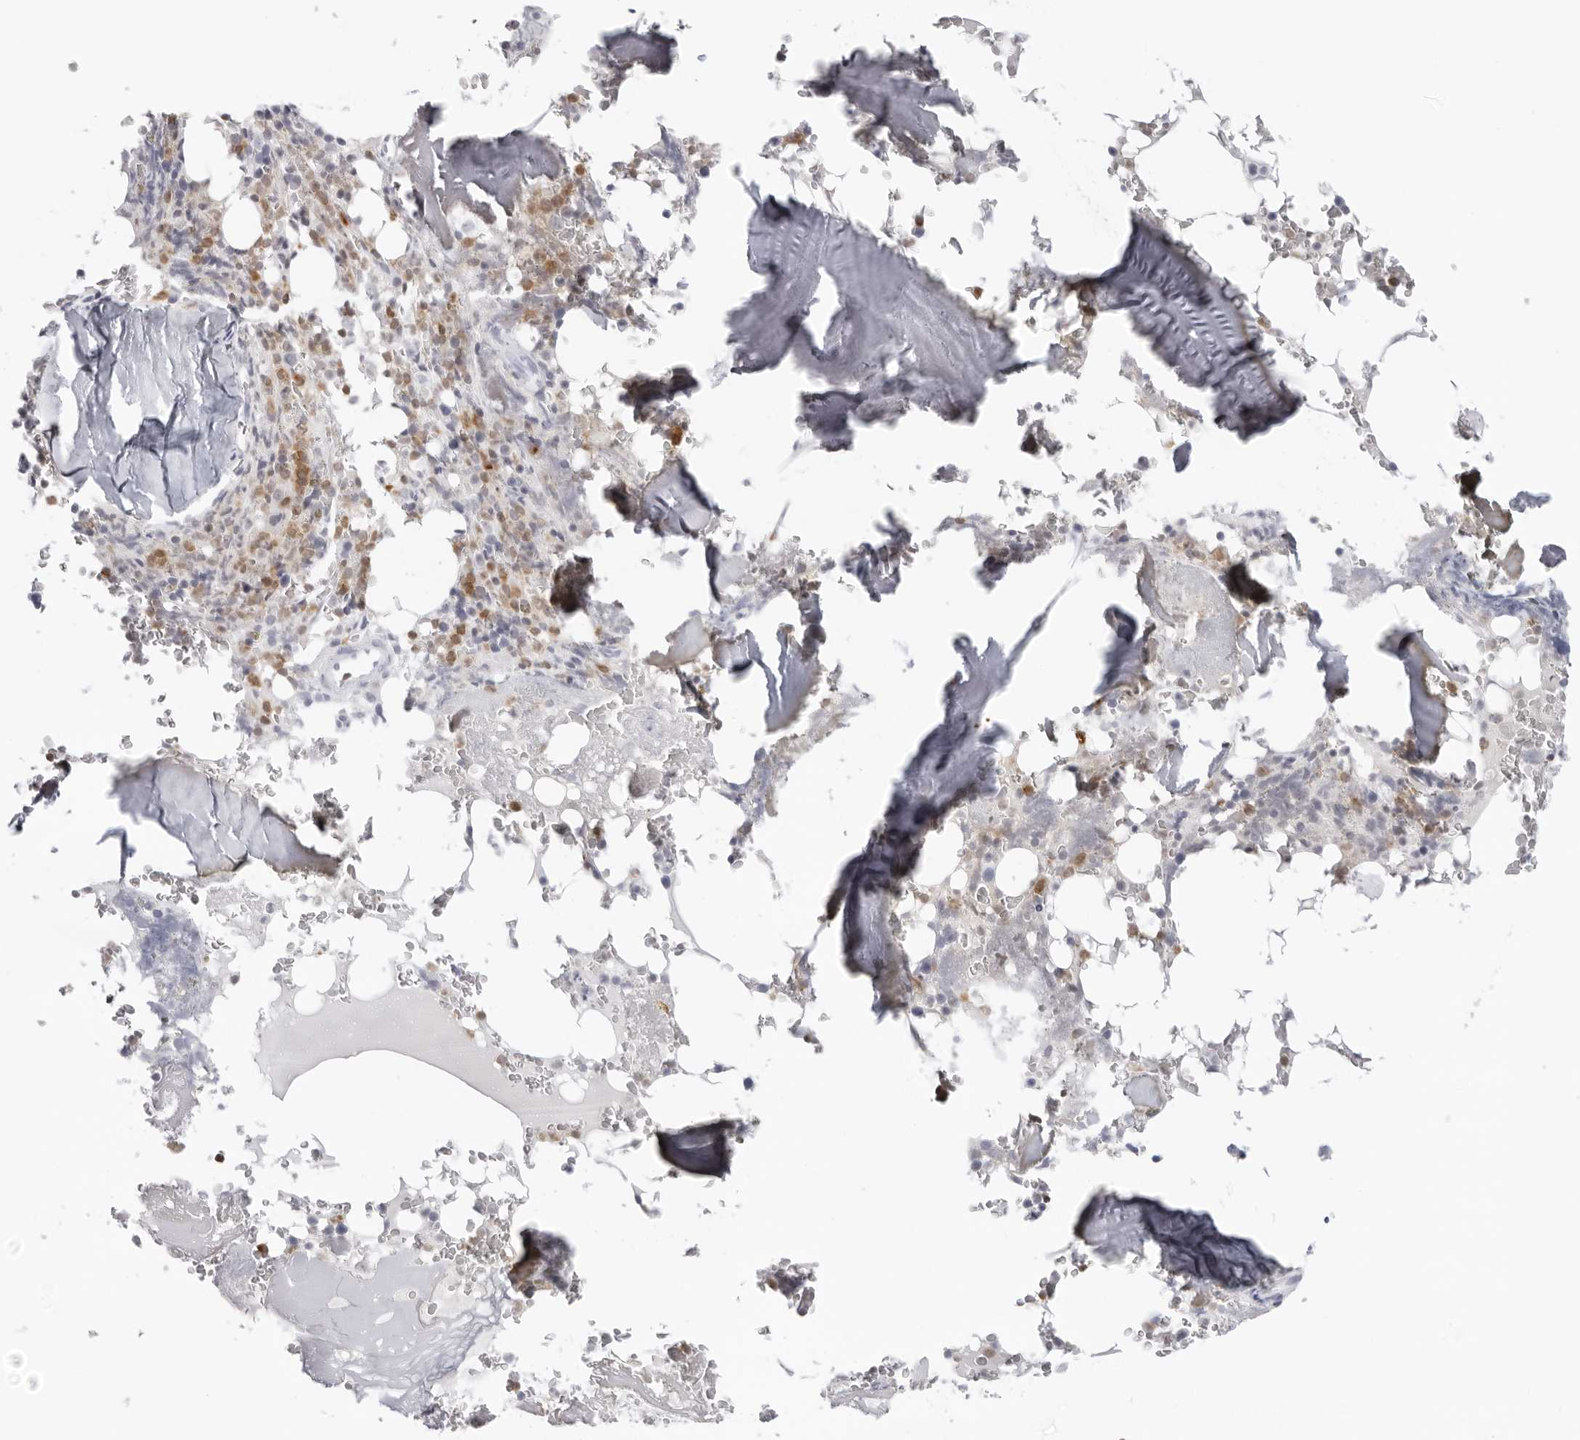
{"staining": {"intensity": "moderate", "quantity": "25%-75%", "location": "cytoplasmic/membranous,nuclear"}, "tissue": "bone marrow", "cell_type": "Hematopoietic cells", "image_type": "normal", "snomed": [{"axis": "morphology", "description": "Normal tissue, NOS"}, {"axis": "topography", "description": "Bone marrow"}], "caption": "Immunohistochemistry micrograph of benign bone marrow stained for a protein (brown), which shows medium levels of moderate cytoplasmic/membranous,nuclear positivity in approximately 25%-75% of hematopoietic cells.", "gene": "FMNL1", "patient": {"sex": "male", "age": 58}}